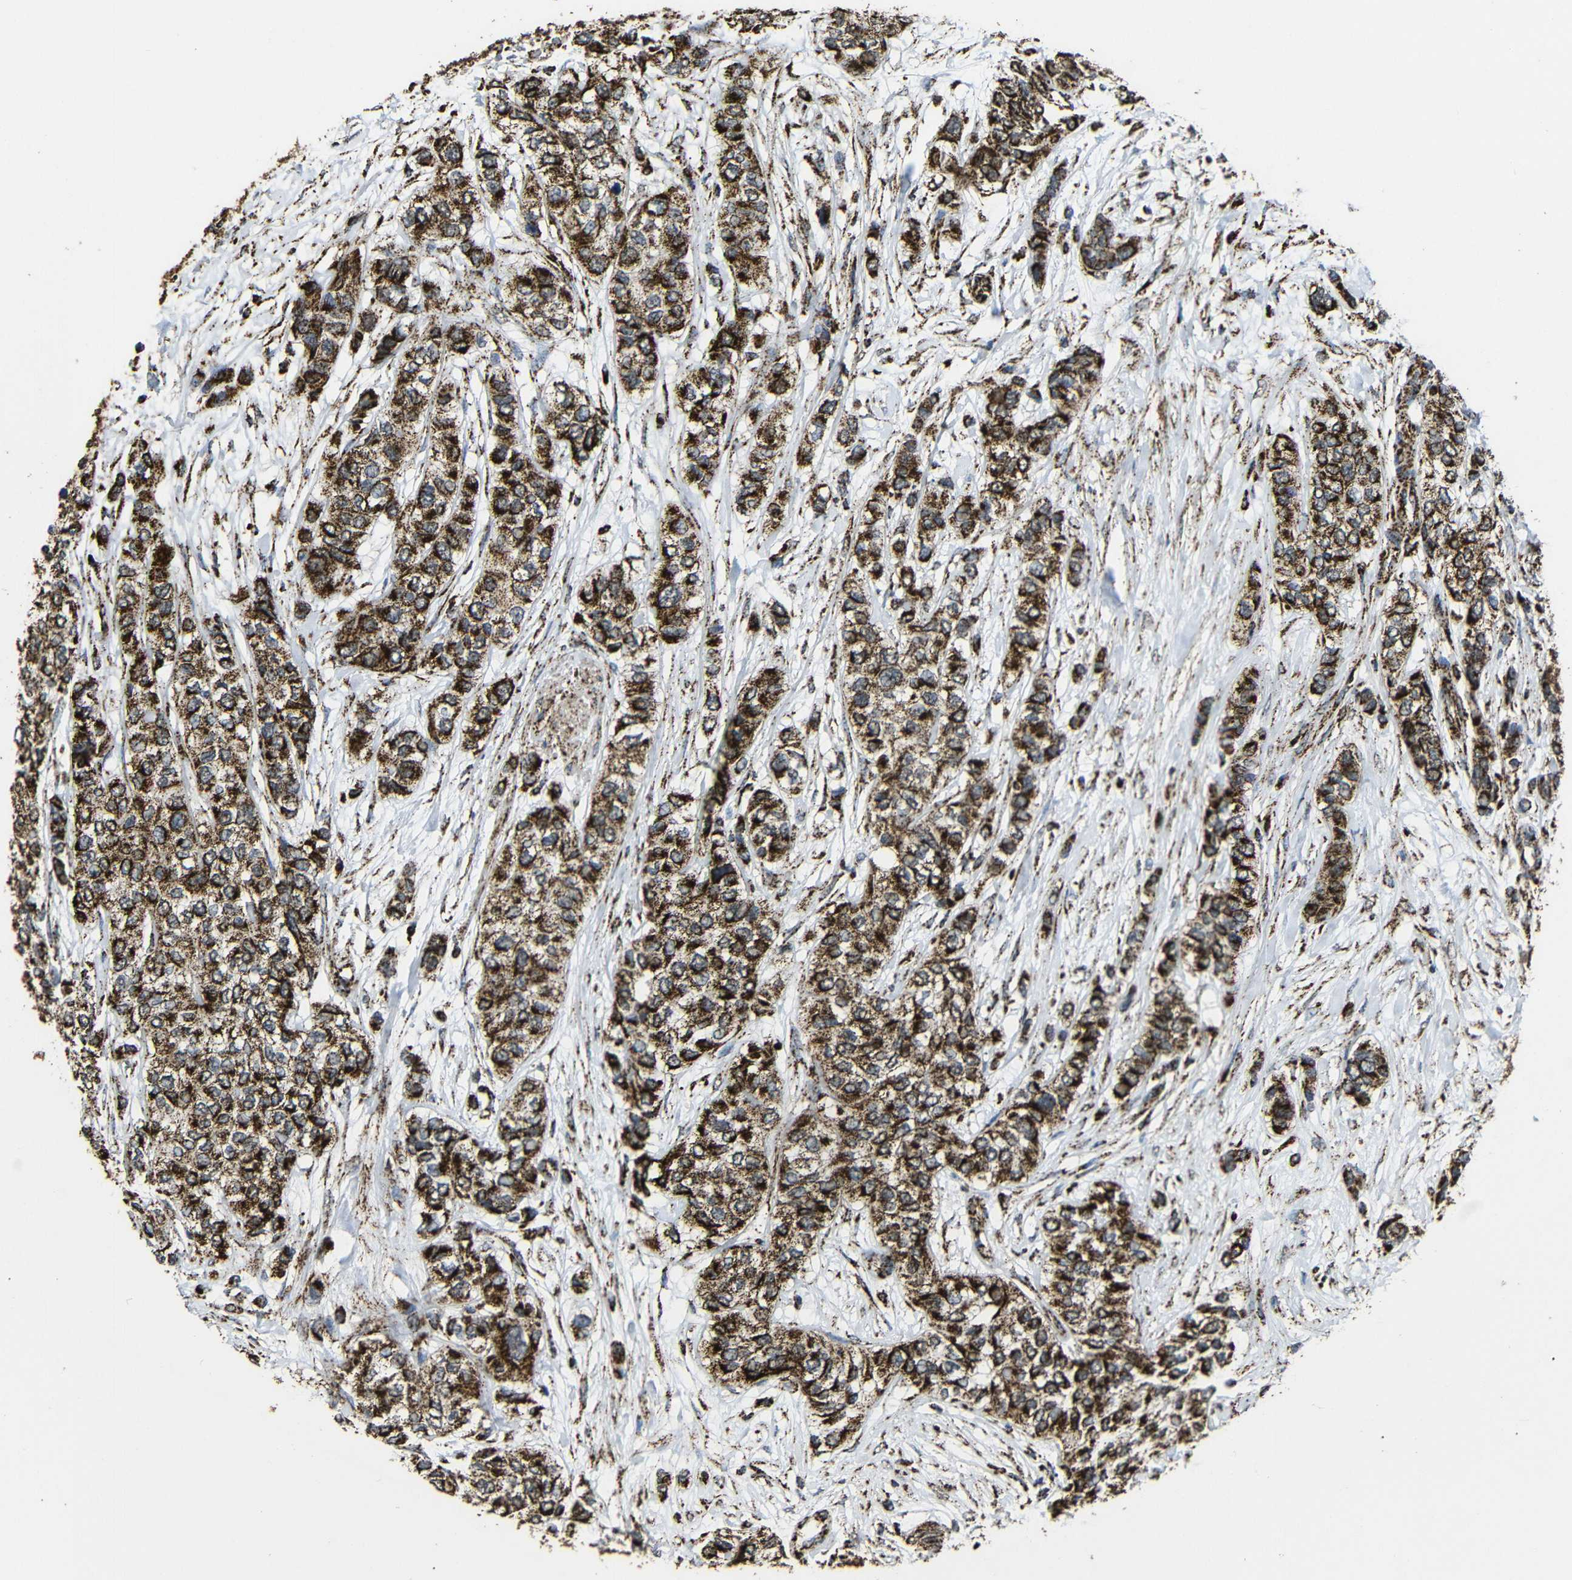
{"staining": {"intensity": "strong", "quantity": ">75%", "location": "cytoplasmic/membranous"}, "tissue": "urothelial cancer", "cell_type": "Tumor cells", "image_type": "cancer", "snomed": [{"axis": "morphology", "description": "Urothelial carcinoma, High grade"}, {"axis": "topography", "description": "Urinary bladder"}], "caption": "A brown stain labels strong cytoplasmic/membranous positivity of a protein in human urothelial cancer tumor cells.", "gene": "ATP5F1A", "patient": {"sex": "female", "age": 56}}